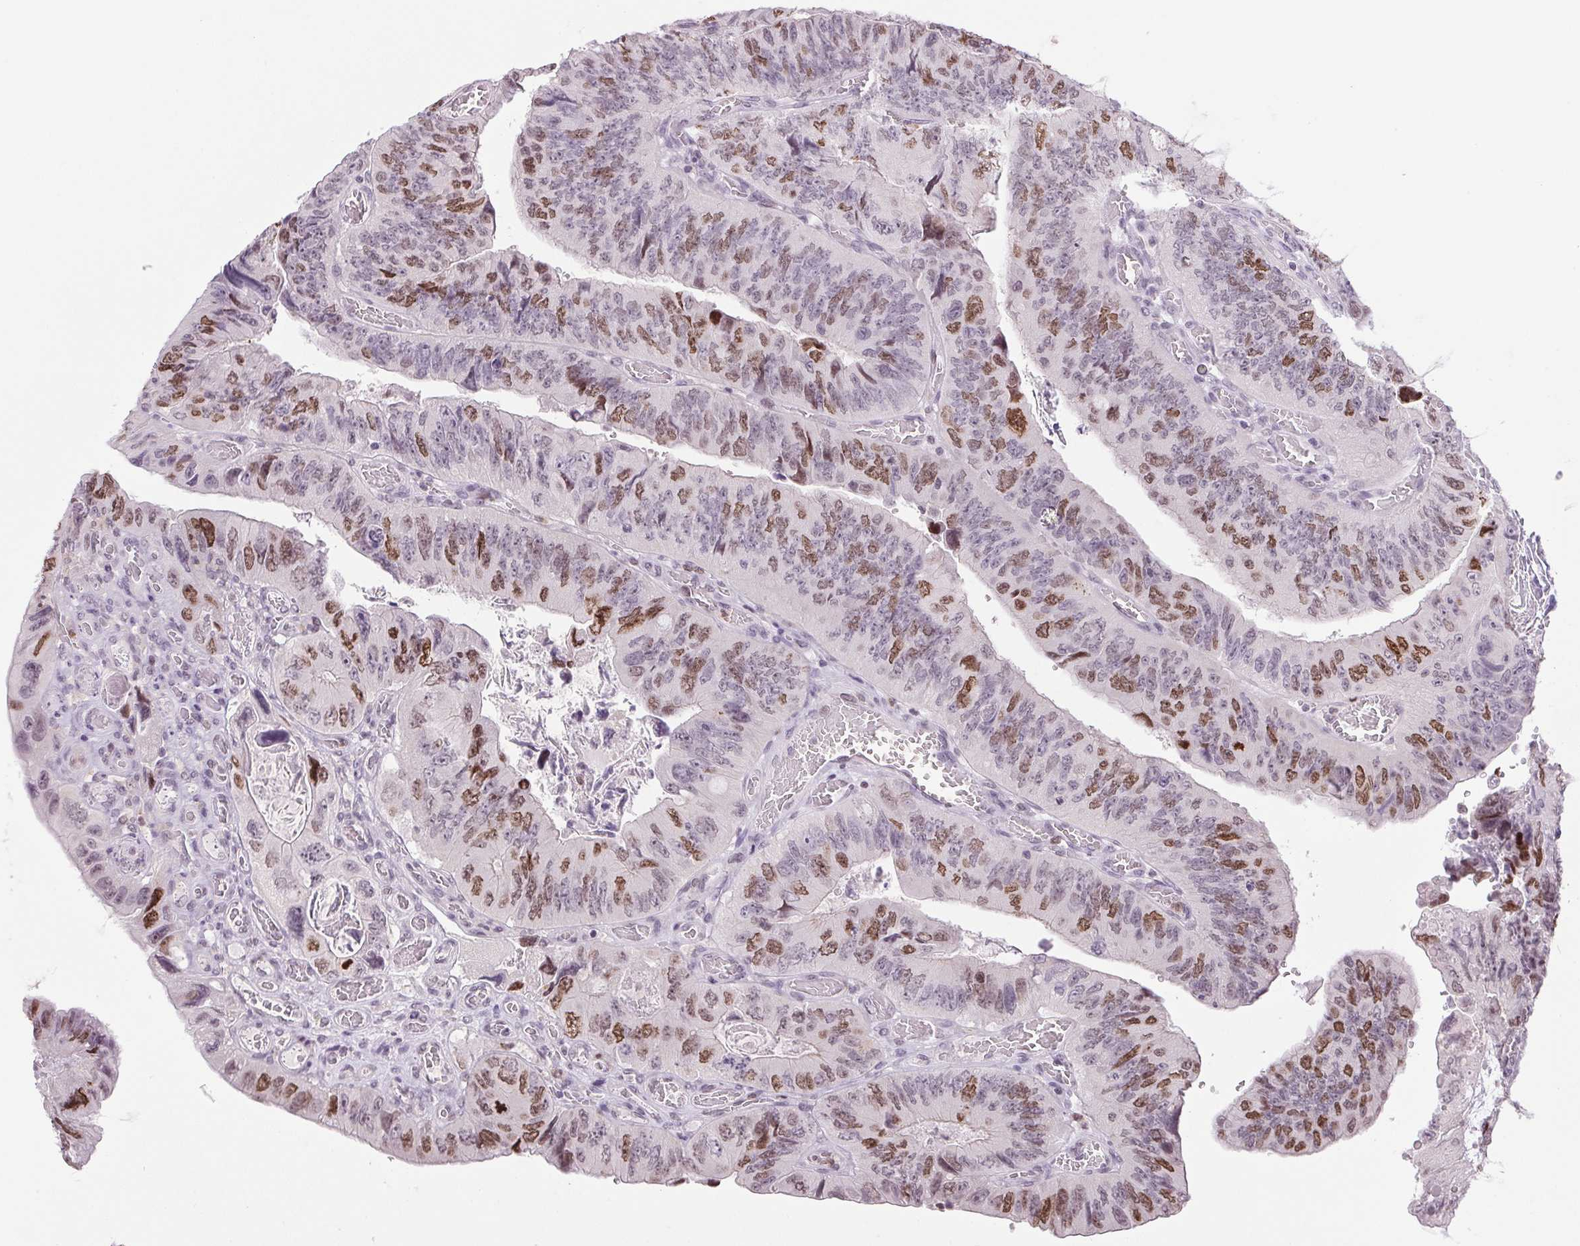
{"staining": {"intensity": "moderate", "quantity": "25%-75%", "location": "nuclear"}, "tissue": "colorectal cancer", "cell_type": "Tumor cells", "image_type": "cancer", "snomed": [{"axis": "morphology", "description": "Adenocarcinoma, NOS"}, {"axis": "topography", "description": "Colon"}], "caption": "This is an image of immunohistochemistry staining of colorectal adenocarcinoma, which shows moderate expression in the nuclear of tumor cells.", "gene": "SMIM6", "patient": {"sex": "female", "age": 84}}